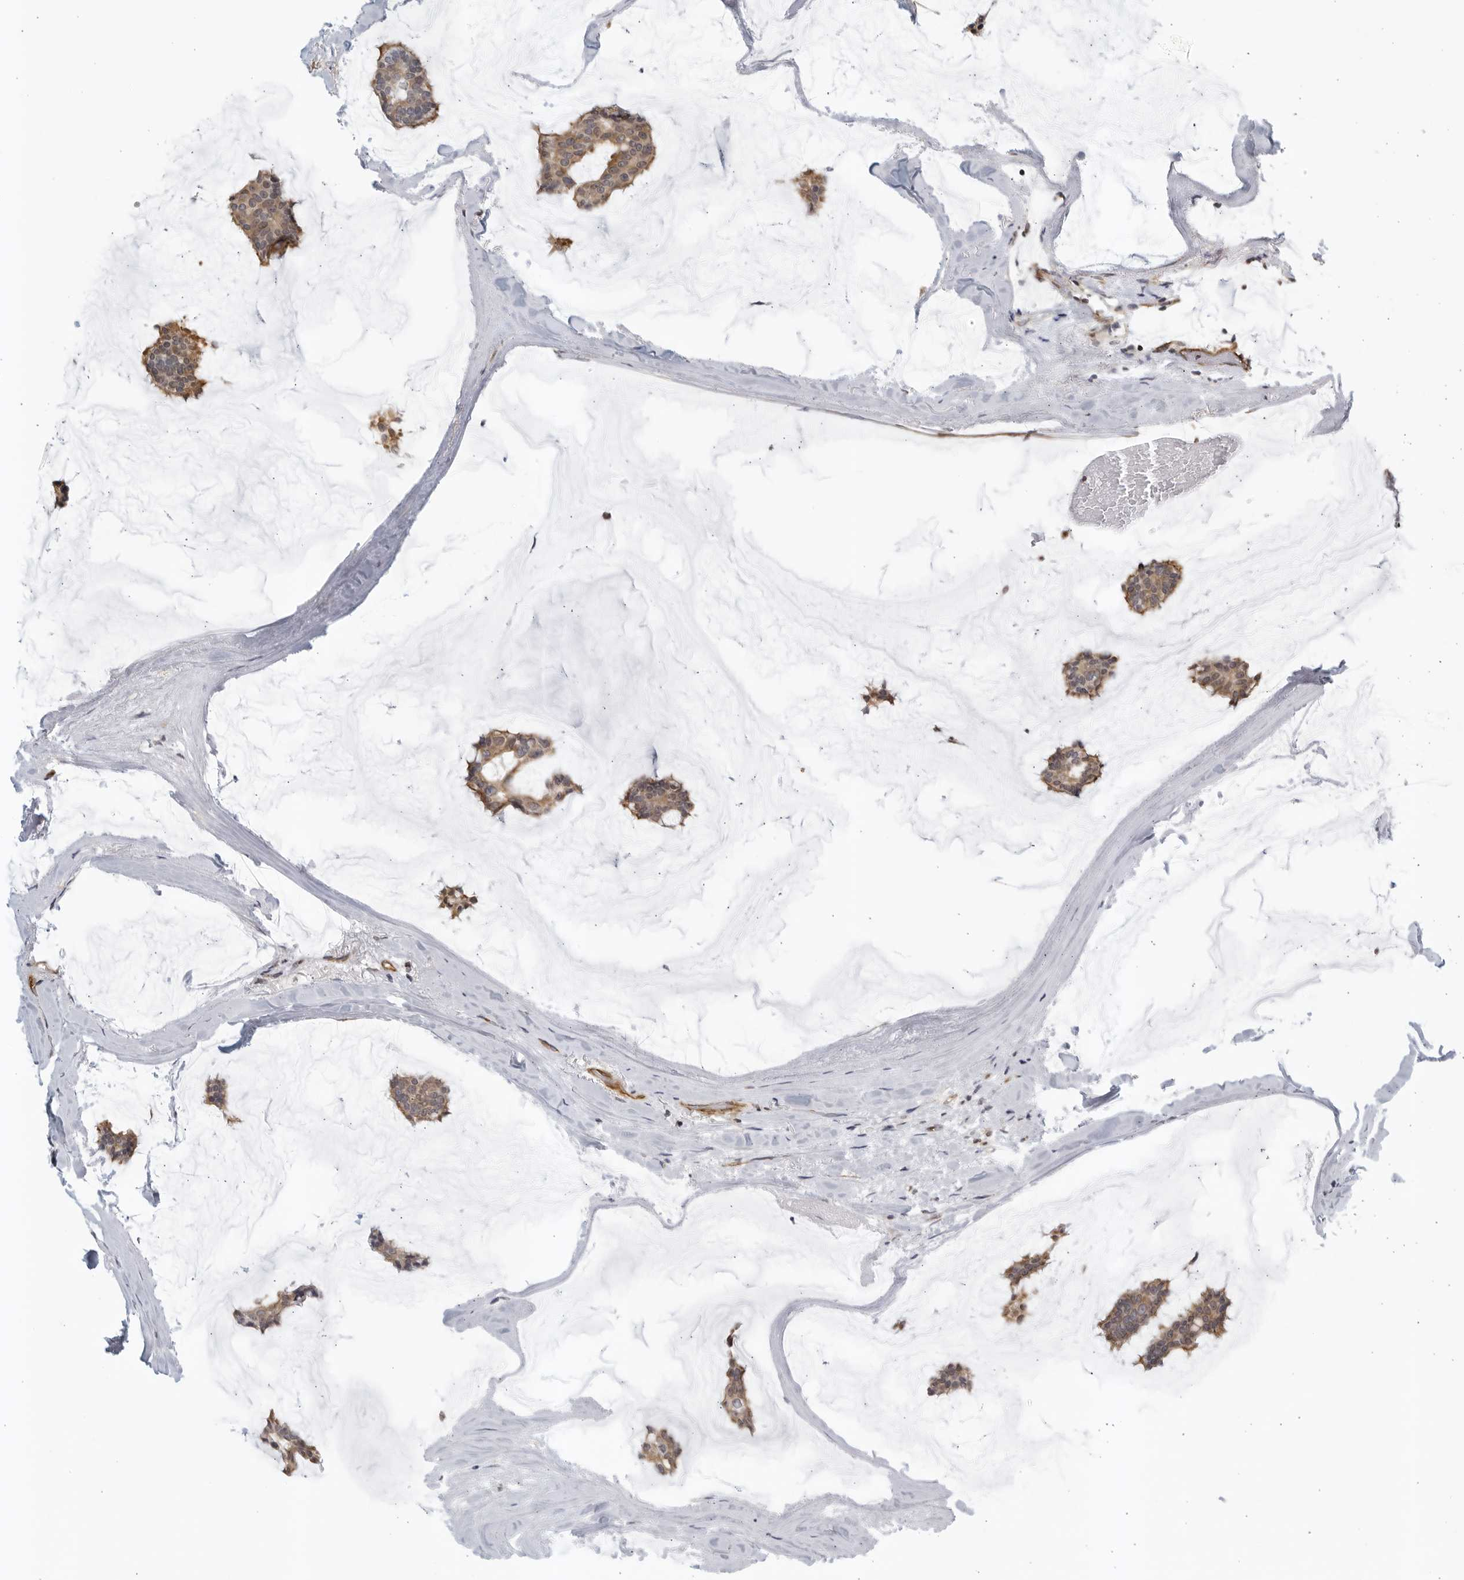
{"staining": {"intensity": "moderate", "quantity": ">75%", "location": "cytoplasmic/membranous"}, "tissue": "breast cancer", "cell_type": "Tumor cells", "image_type": "cancer", "snomed": [{"axis": "morphology", "description": "Duct carcinoma"}, {"axis": "topography", "description": "Breast"}], "caption": "Breast intraductal carcinoma tissue demonstrates moderate cytoplasmic/membranous positivity in about >75% of tumor cells (DAB = brown stain, brightfield microscopy at high magnification).", "gene": "SERTAD4", "patient": {"sex": "female", "age": 93}}